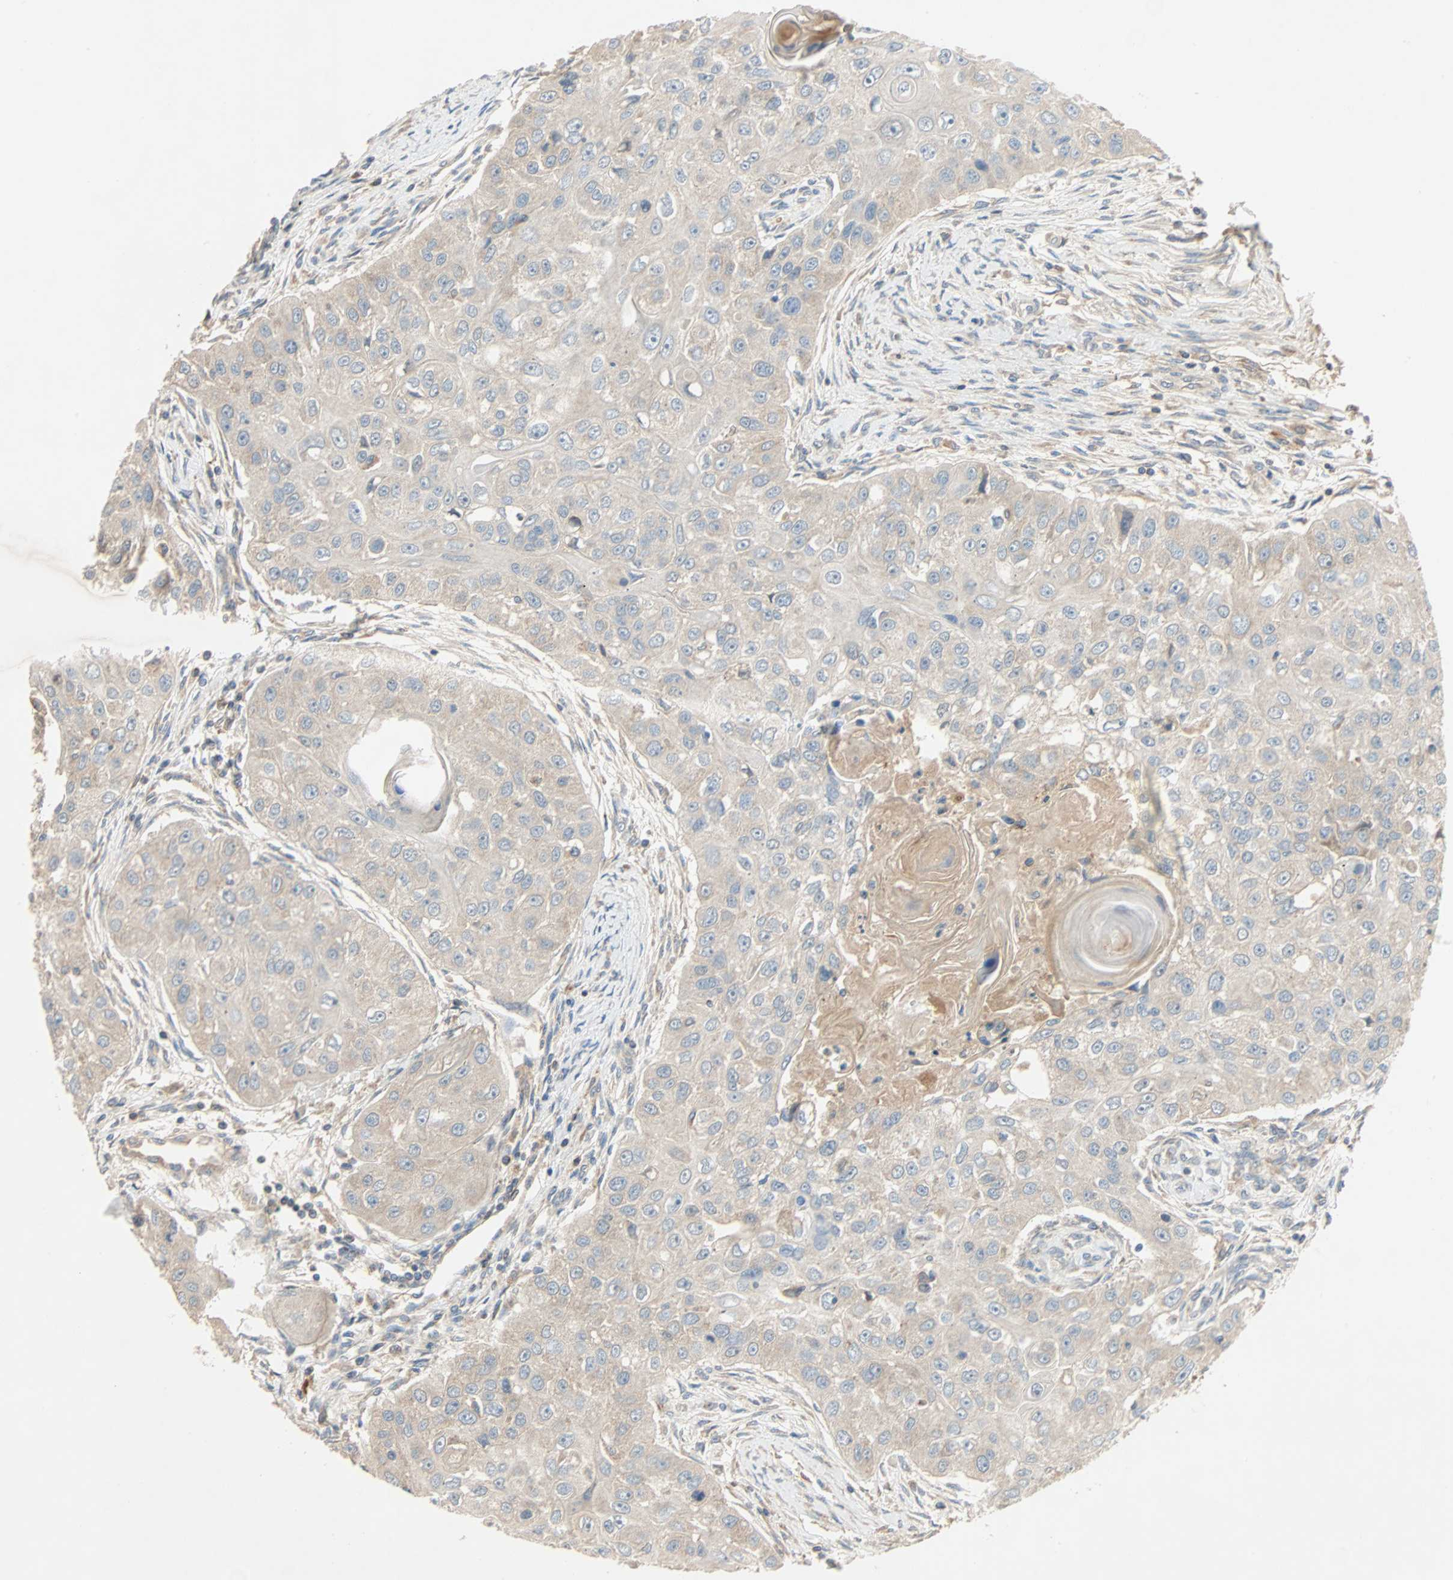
{"staining": {"intensity": "weak", "quantity": "<25%", "location": "cytoplasmic/membranous"}, "tissue": "head and neck cancer", "cell_type": "Tumor cells", "image_type": "cancer", "snomed": [{"axis": "morphology", "description": "Normal tissue, NOS"}, {"axis": "morphology", "description": "Squamous cell carcinoma, NOS"}, {"axis": "topography", "description": "Skeletal muscle"}, {"axis": "topography", "description": "Head-Neck"}], "caption": "Immunohistochemistry (IHC) of head and neck cancer (squamous cell carcinoma) exhibits no expression in tumor cells.", "gene": "XYLT1", "patient": {"sex": "male", "age": 51}}